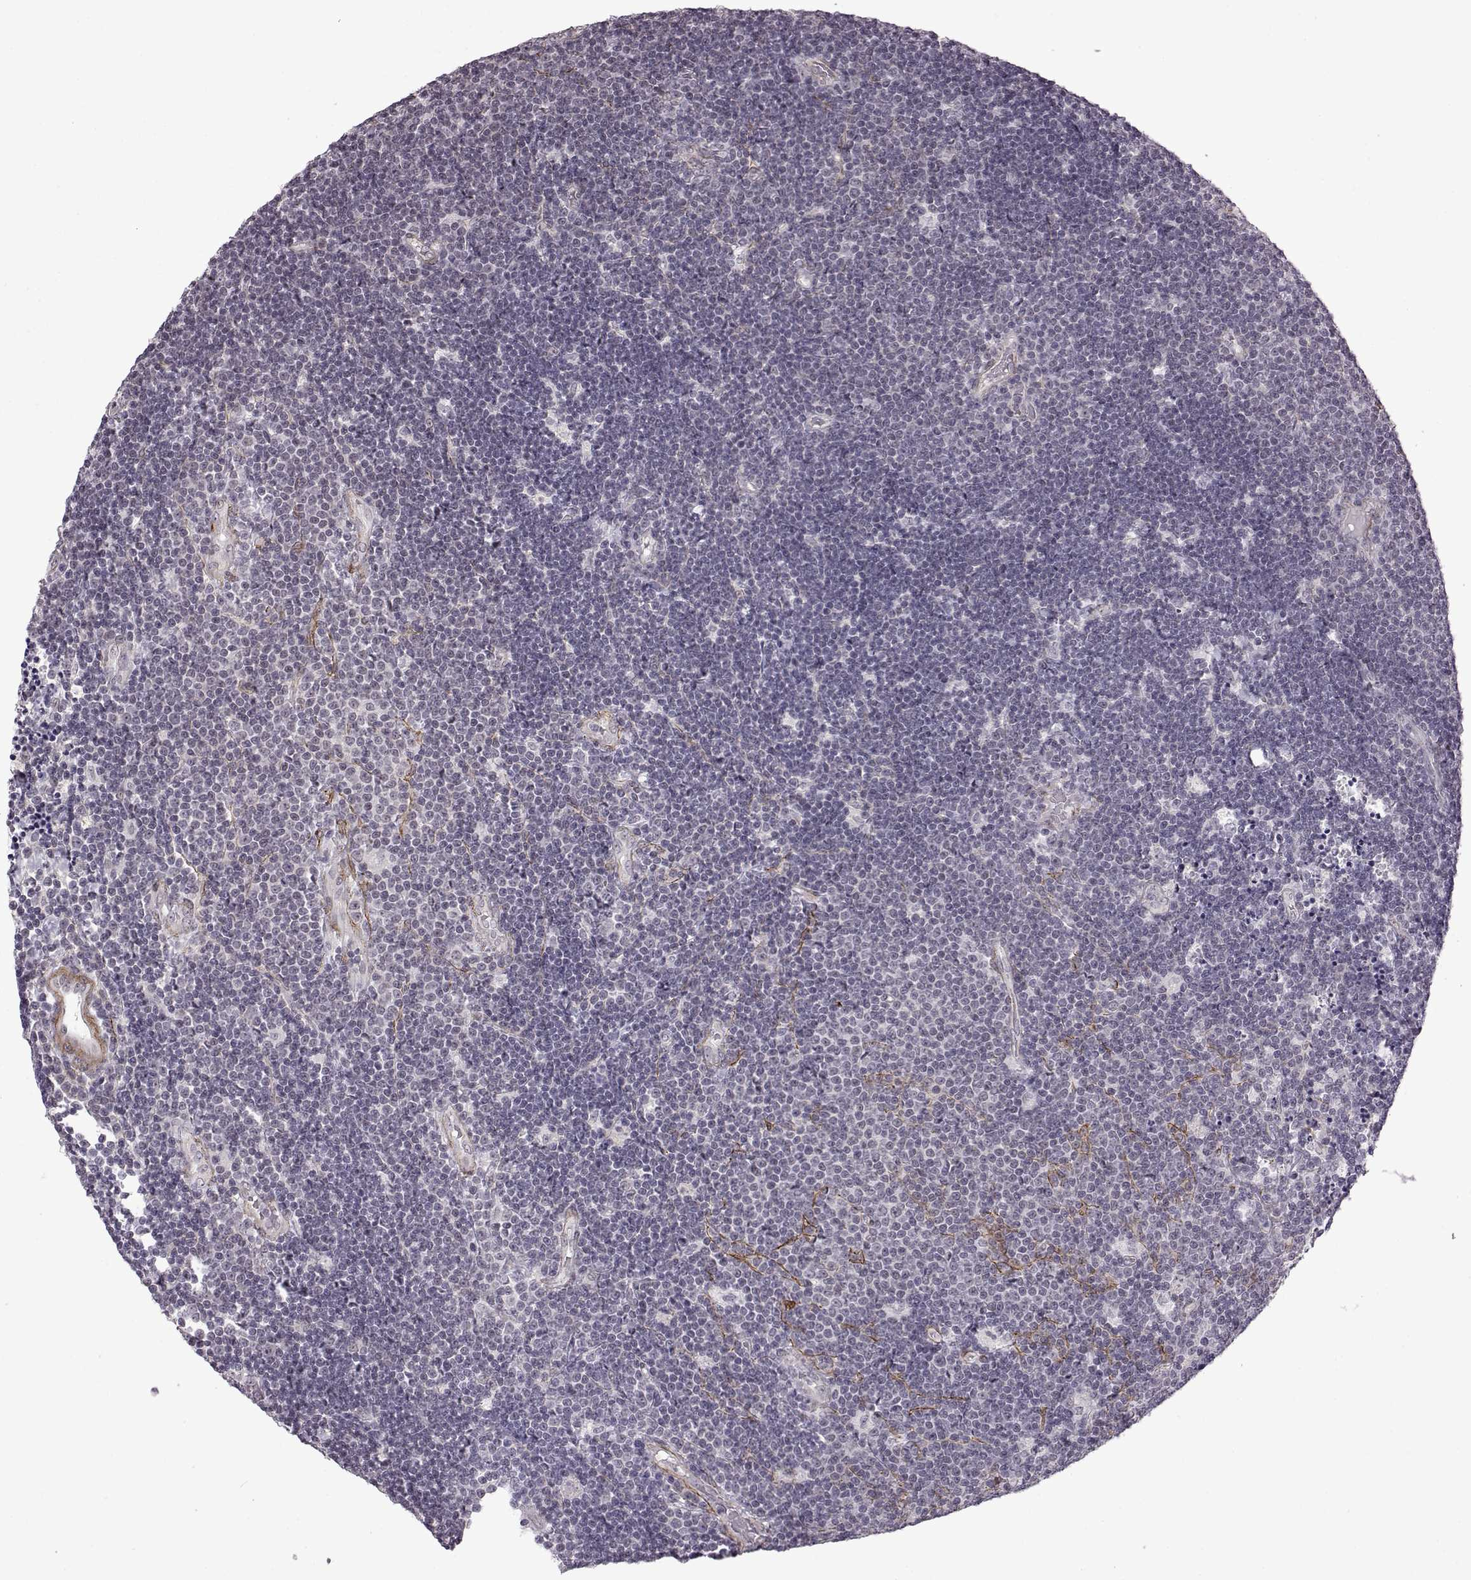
{"staining": {"intensity": "negative", "quantity": "none", "location": "none"}, "tissue": "lymphoma", "cell_type": "Tumor cells", "image_type": "cancer", "snomed": [{"axis": "morphology", "description": "Malignant lymphoma, non-Hodgkin's type, Low grade"}, {"axis": "topography", "description": "Brain"}], "caption": "Immunohistochemistry (IHC) of human malignant lymphoma, non-Hodgkin's type (low-grade) displays no expression in tumor cells.", "gene": "SYNPO2", "patient": {"sex": "female", "age": 66}}